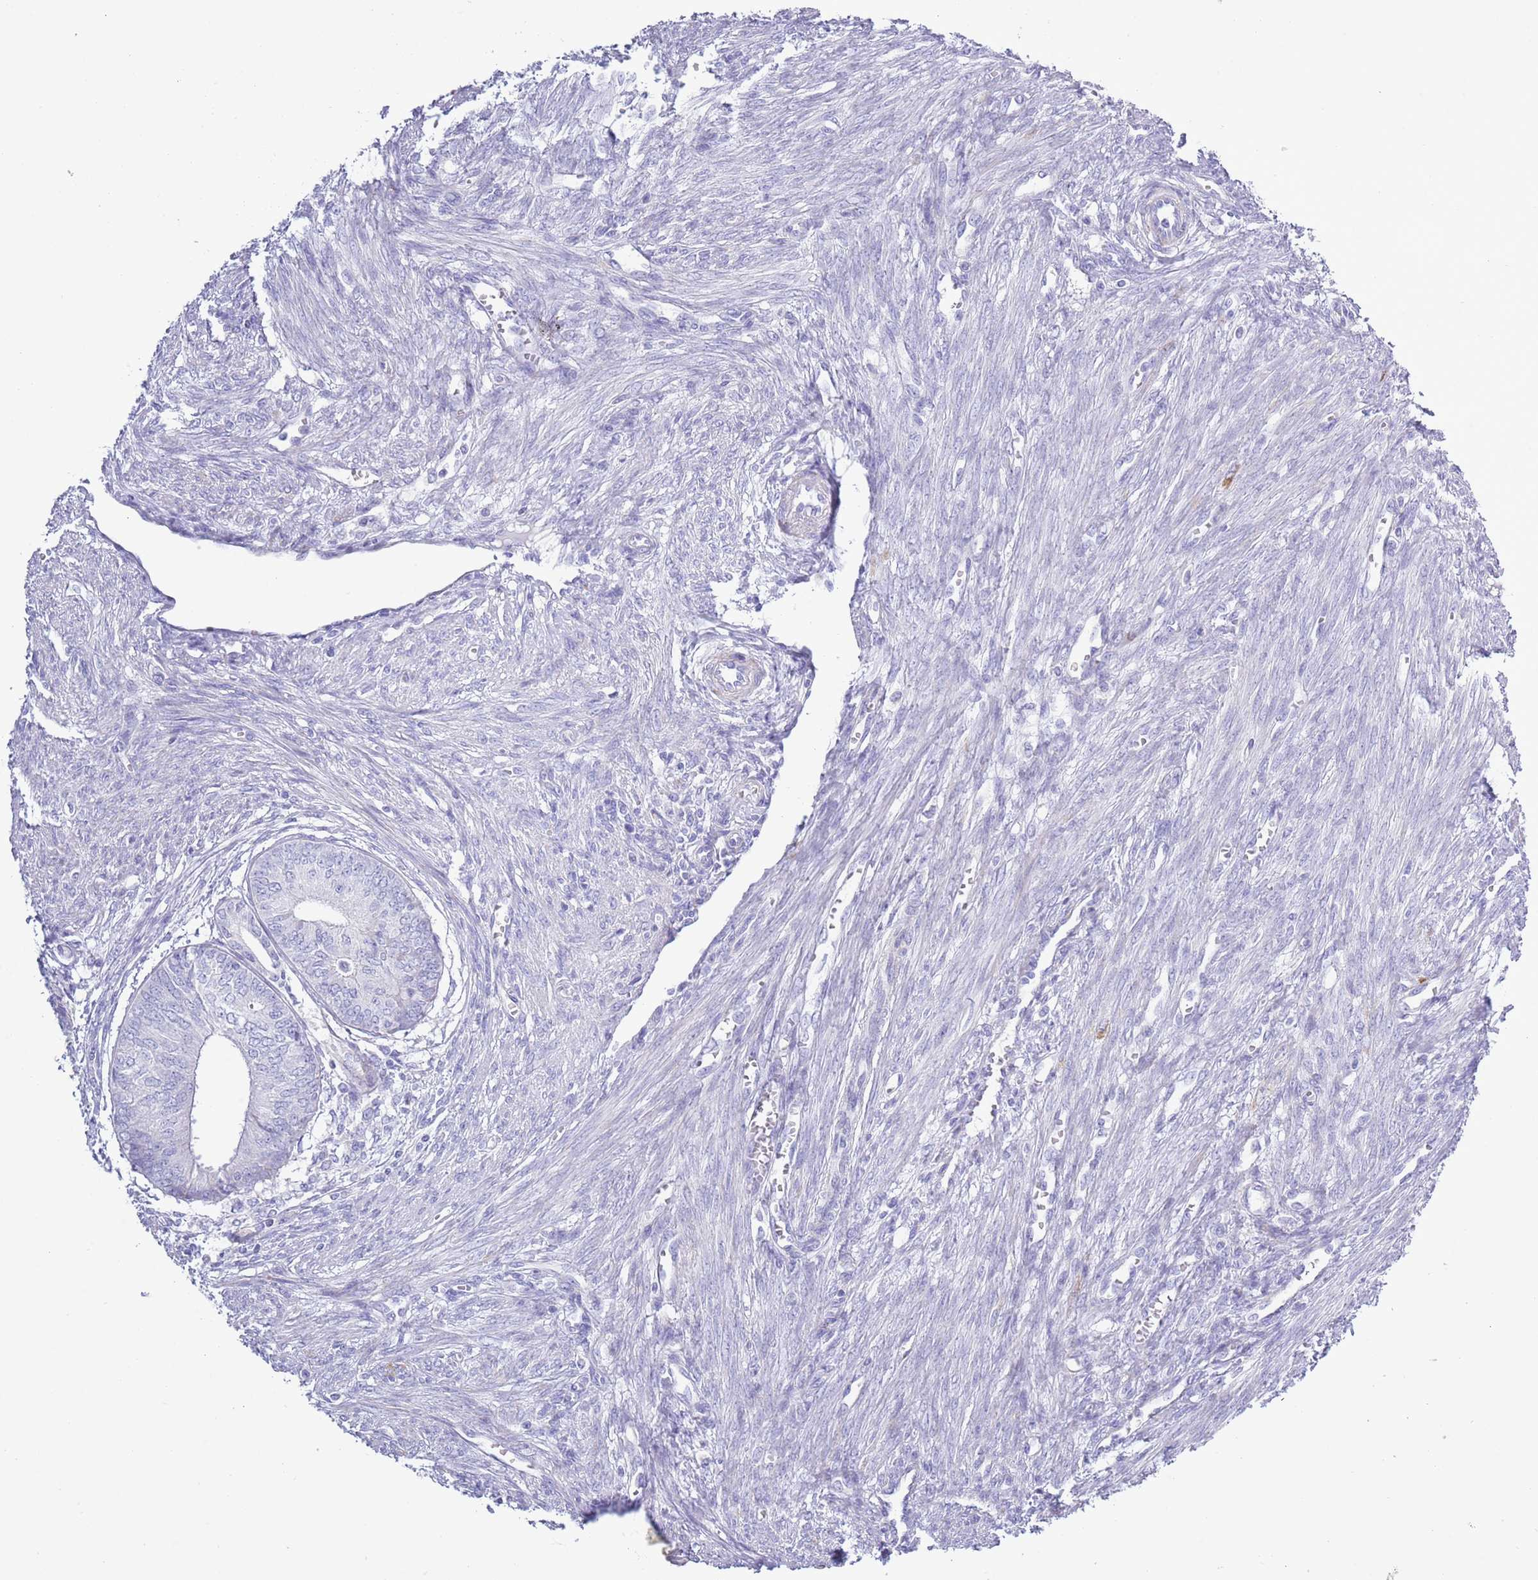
{"staining": {"intensity": "negative", "quantity": "none", "location": "none"}, "tissue": "endometrial cancer", "cell_type": "Tumor cells", "image_type": "cancer", "snomed": [{"axis": "morphology", "description": "Adenocarcinoma, NOS"}, {"axis": "topography", "description": "Endometrium"}], "caption": "Tumor cells are negative for protein expression in human endometrial cancer. (Brightfield microscopy of DAB (3,3'-diaminobenzidine) immunohistochemistry (IHC) at high magnification).", "gene": "MOCOS", "patient": {"sex": "female", "age": 68}}